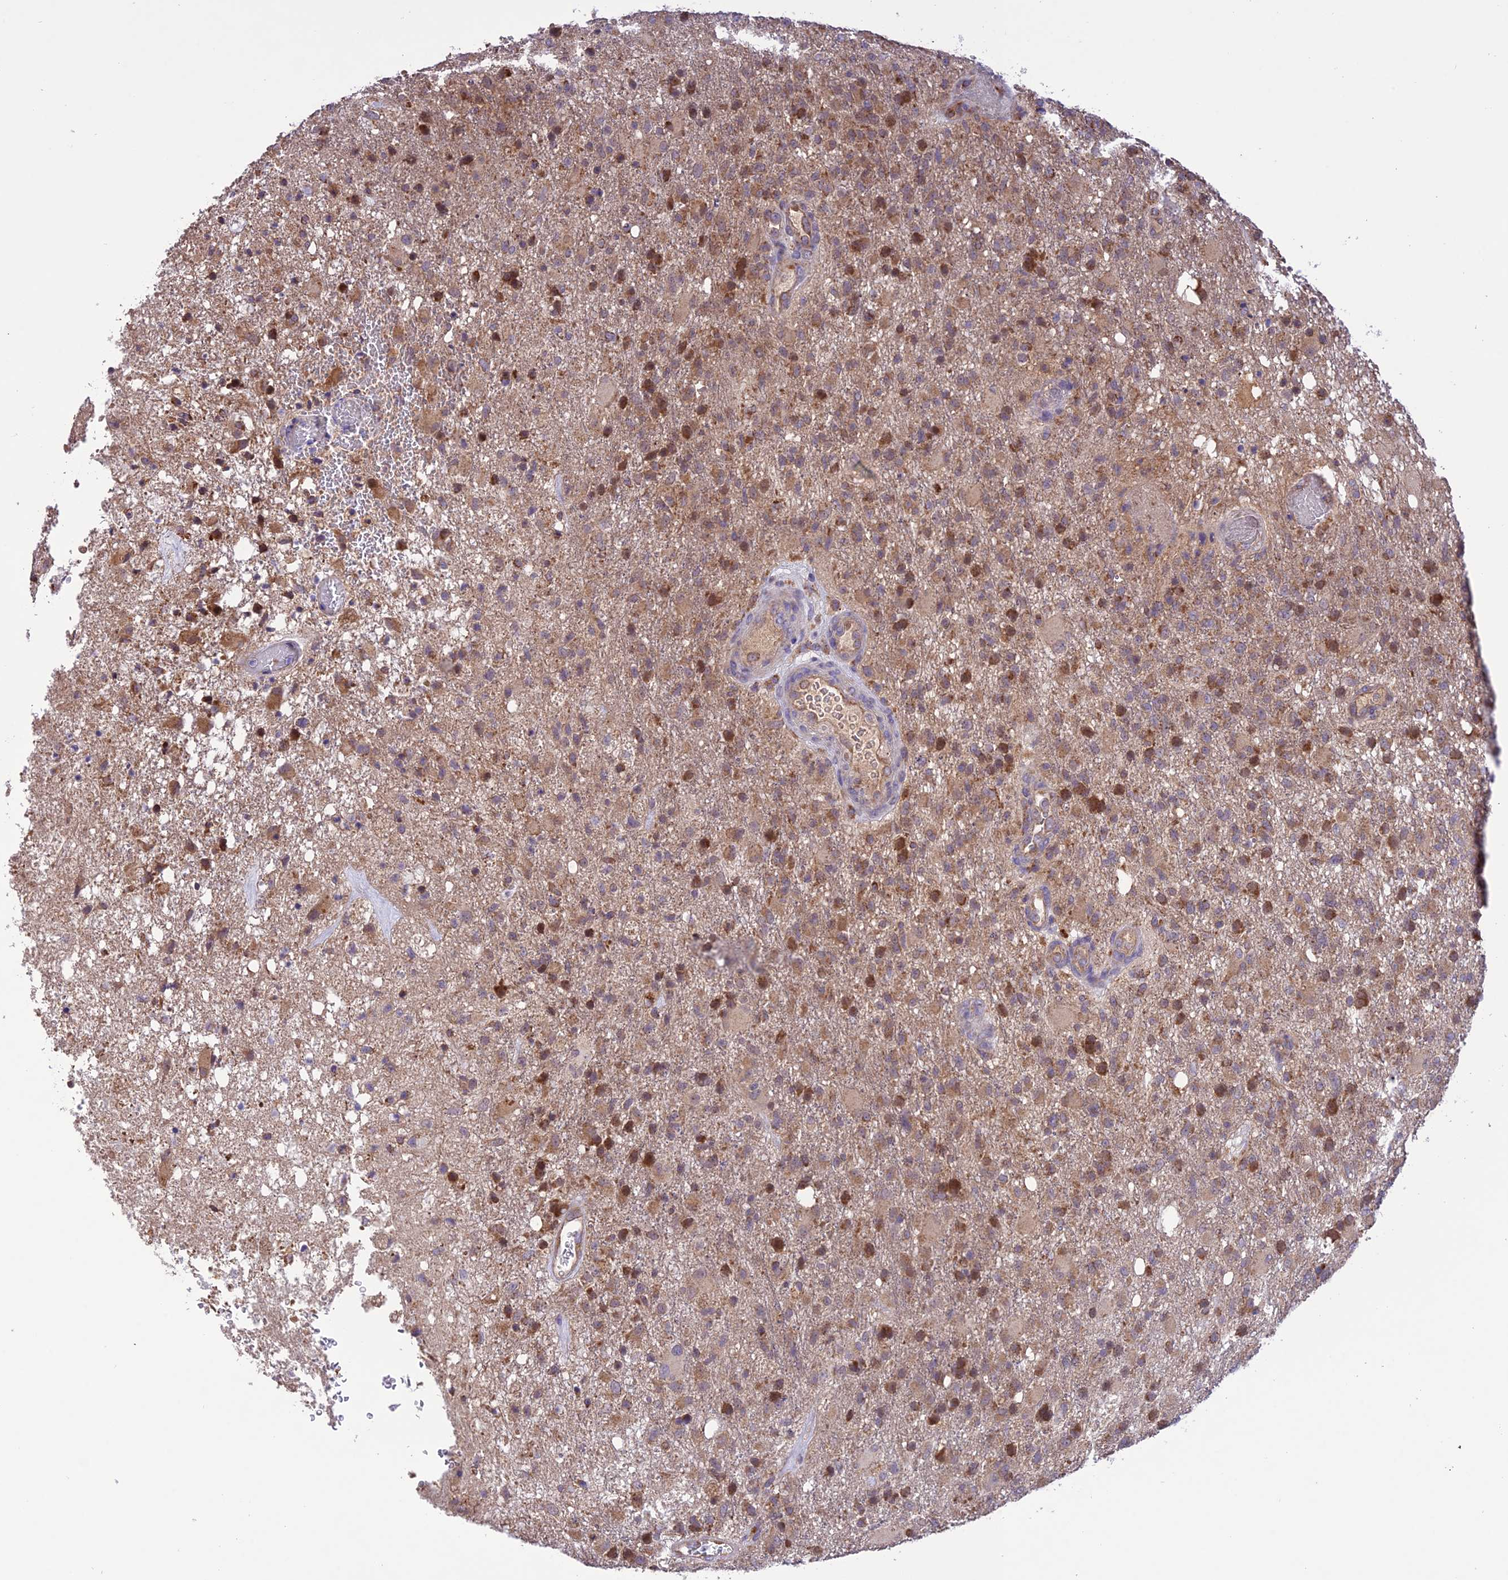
{"staining": {"intensity": "moderate", "quantity": "25%-75%", "location": "cytoplasmic/membranous"}, "tissue": "glioma", "cell_type": "Tumor cells", "image_type": "cancer", "snomed": [{"axis": "morphology", "description": "Glioma, malignant, High grade"}, {"axis": "topography", "description": "Brain"}], "caption": "Immunohistochemistry (IHC) of human high-grade glioma (malignant) reveals medium levels of moderate cytoplasmic/membranous staining in about 25%-75% of tumor cells.", "gene": "NDUFAF1", "patient": {"sex": "female", "age": 74}}